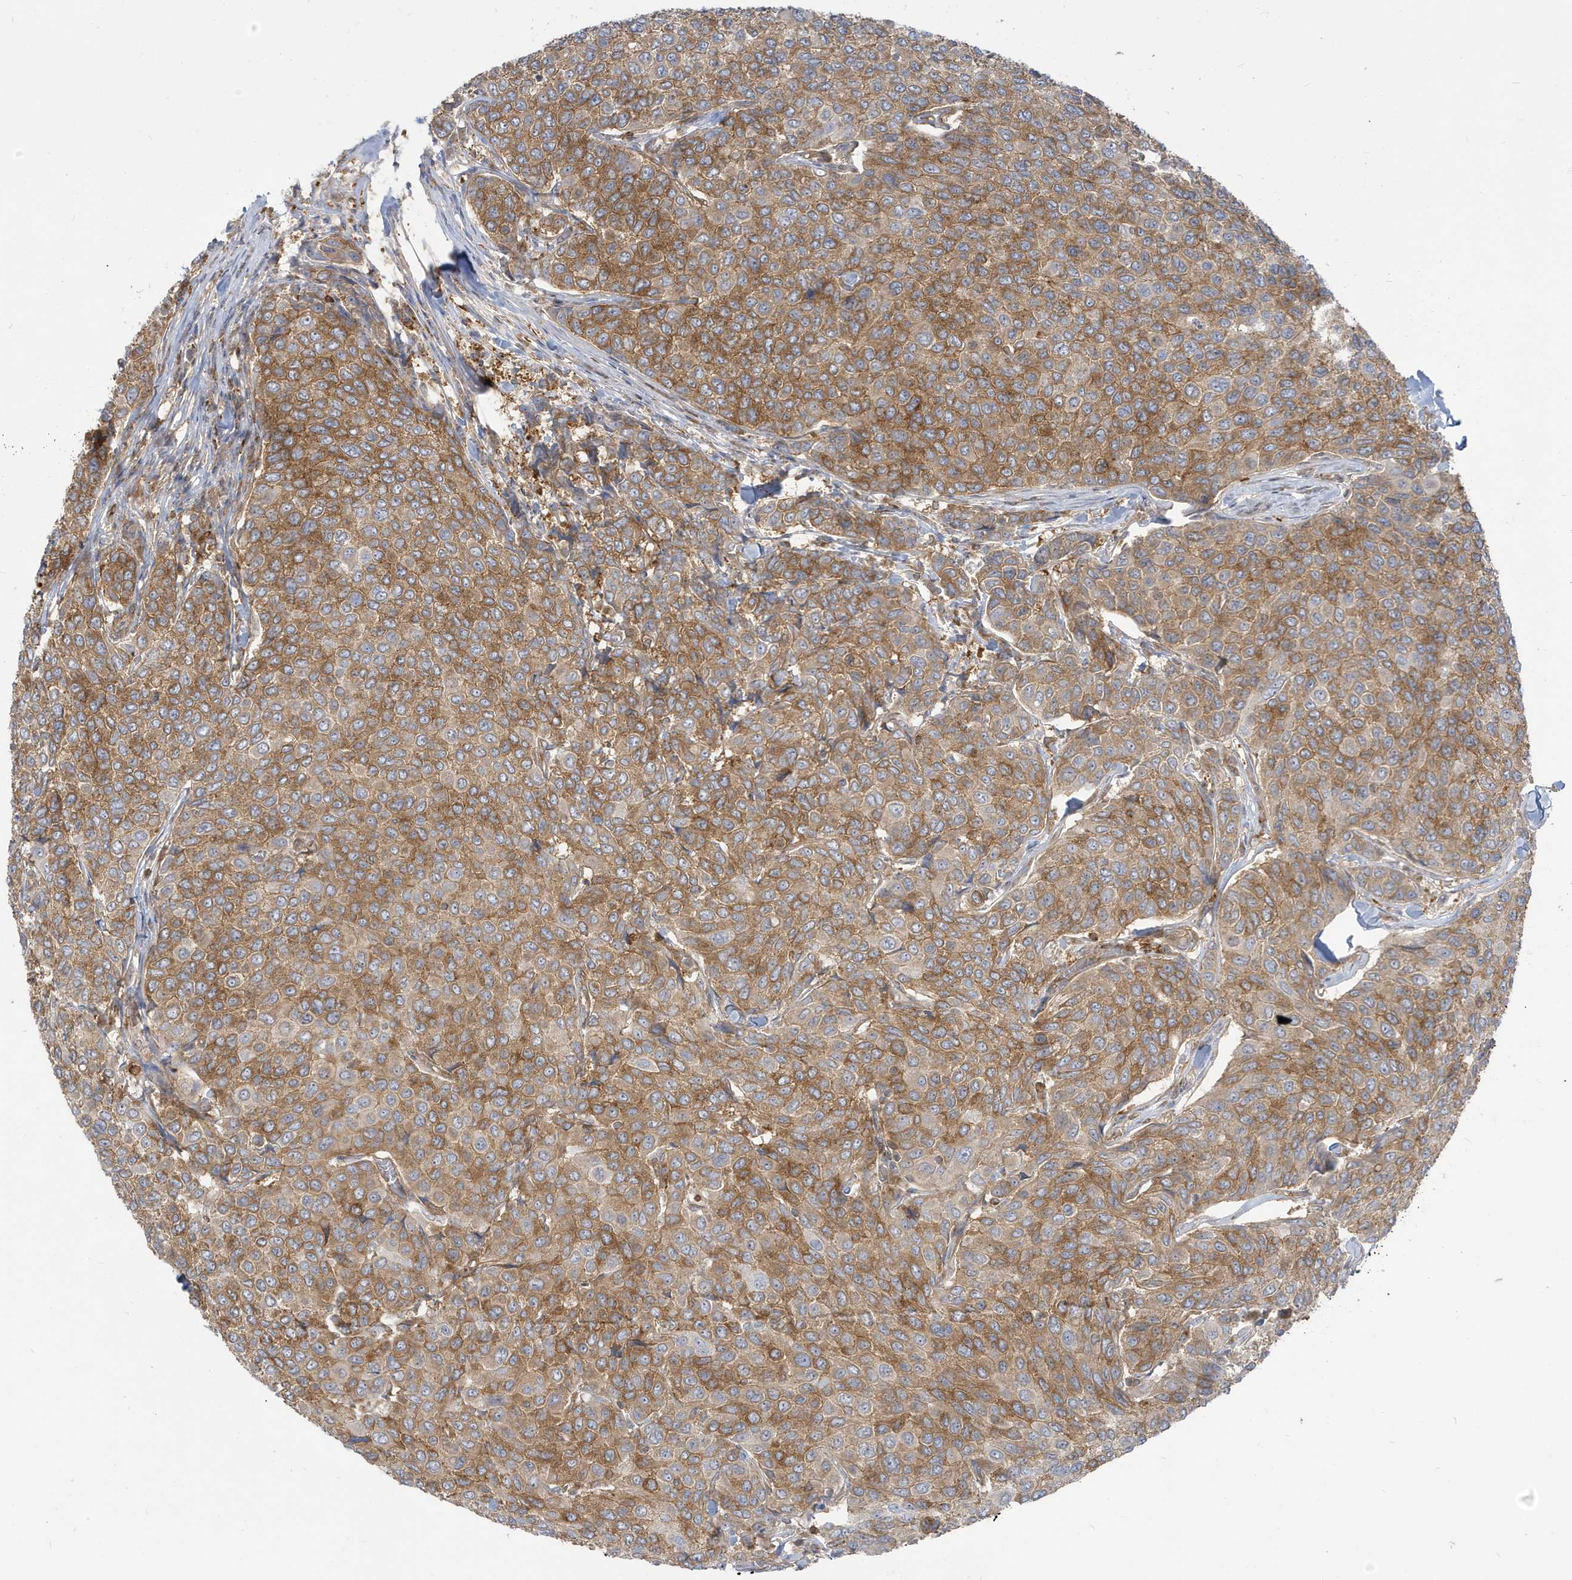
{"staining": {"intensity": "moderate", "quantity": ">75%", "location": "cytoplasmic/membranous"}, "tissue": "breast cancer", "cell_type": "Tumor cells", "image_type": "cancer", "snomed": [{"axis": "morphology", "description": "Duct carcinoma"}, {"axis": "topography", "description": "Breast"}], "caption": "The photomicrograph displays immunohistochemical staining of breast cancer. There is moderate cytoplasmic/membranous positivity is present in approximately >75% of tumor cells. (DAB = brown stain, brightfield microscopy at high magnification).", "gene": "STAM", "patient": {"sex": "female", "age": 55}}